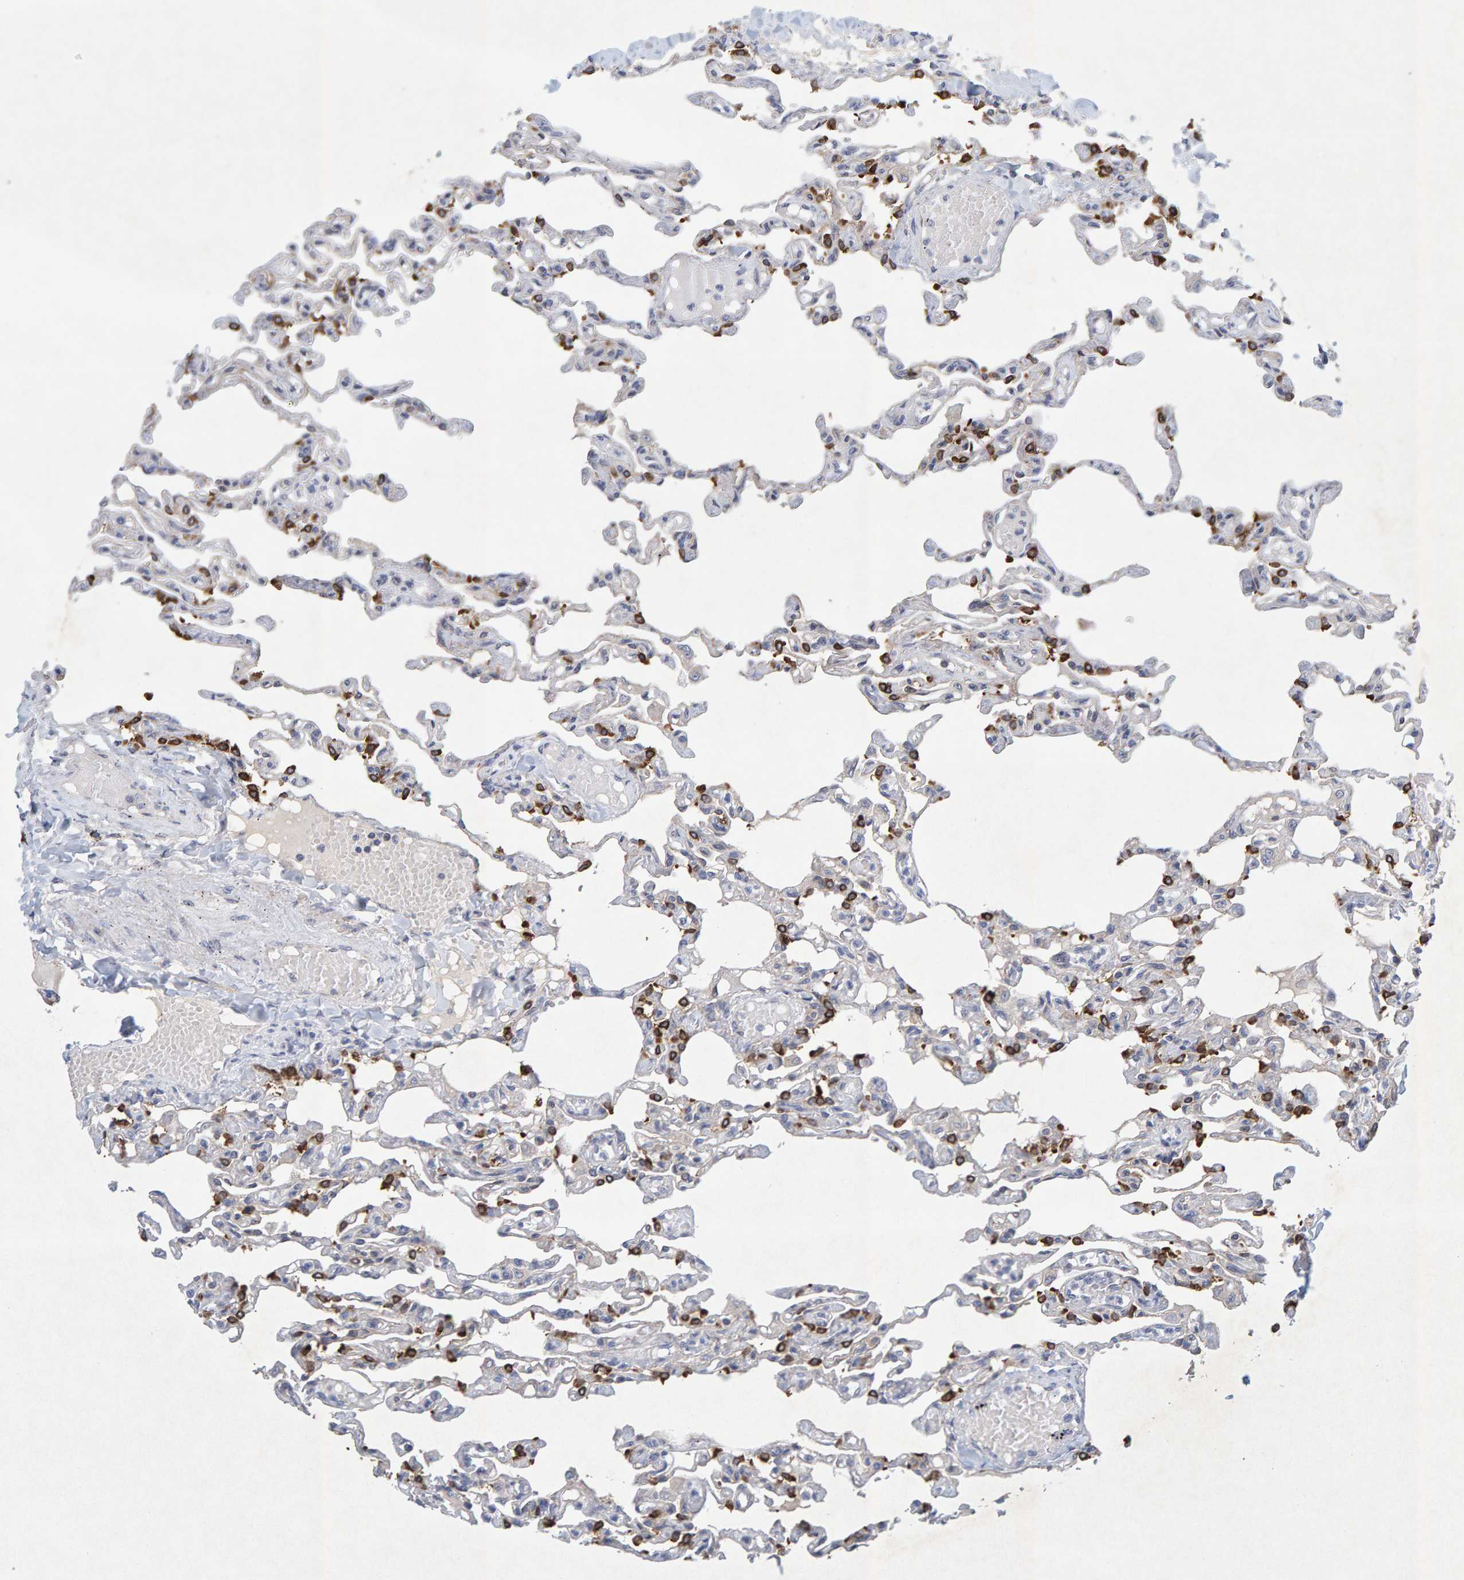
{"staining": {"intensity": "strong", "quantity": "25%-75%", "location": "cytoplasmic/membranous"}, "tissue": "lung", "cell_type": "Alveolar cells", "image_type": "normal", "snomed": [{"axis": "morphology", "description": "Normal tissue, NOS"}, {"axis": "topography", "description": "Lung"}], "caption": "Lung stained for a protein demonstrates strong cytoplasmic/membranous positivity in alveolar cells. Ihc stains the protein in brown and the nuclei are stained blue.", "gene": "ZNF77", "patient": {"sex": "male", "age": 21}}